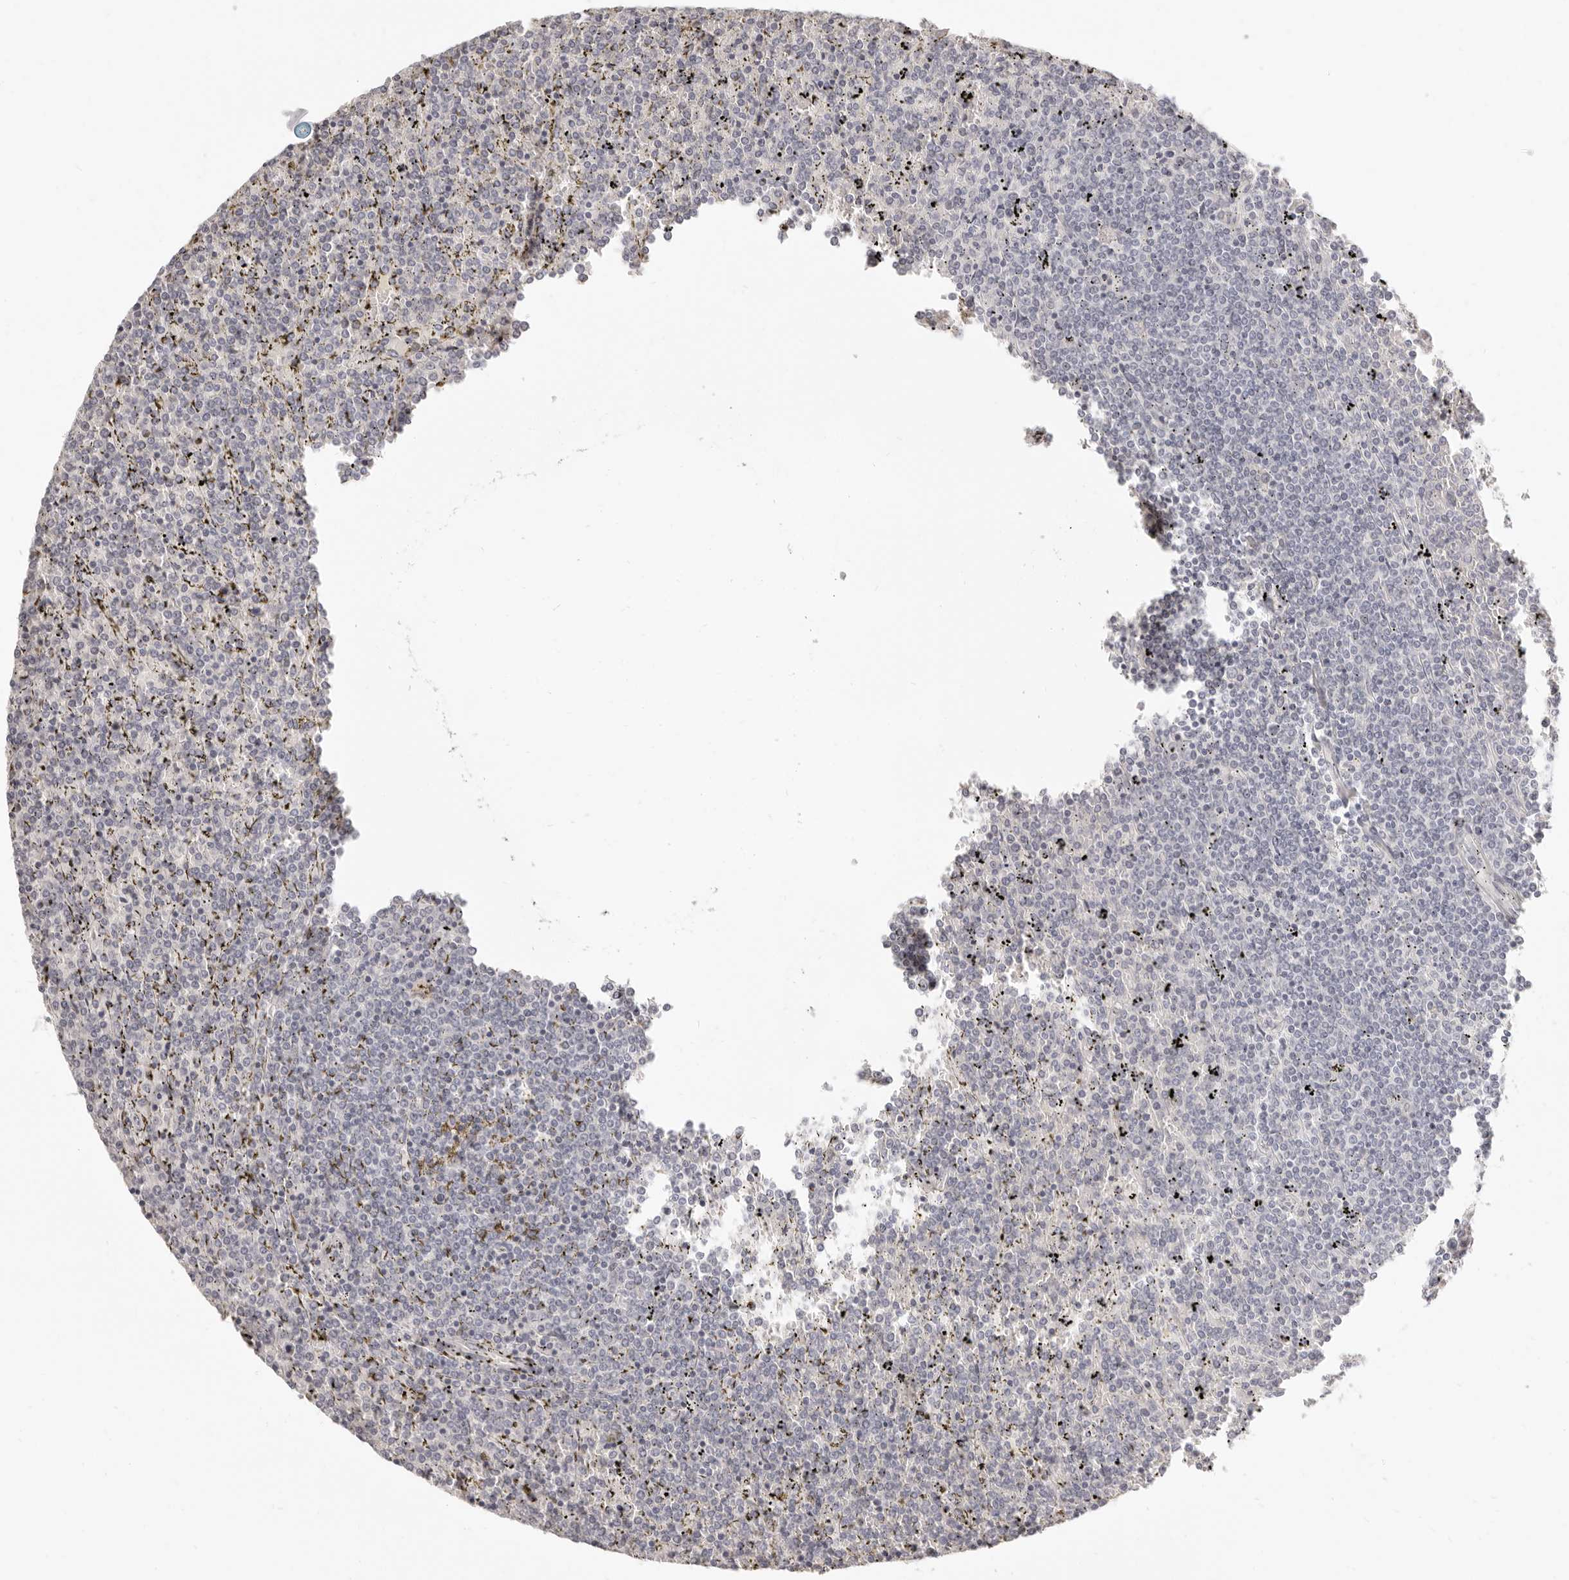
{"staining": {"intensity": "negative", "quantity": "none", "location": "none"}, "tissue": "lymphoma", "cell_type": "Tumor cells", "image_type": "cancer", "snomed": [{"axis": "morphology", "description": "Malignant lymphoma, non-Hodgkin's type, Low grade"}, {"axis": "topography", "description": "Spleen"}], "caption": "Image shows no significant protein expression in tumor cells of malignant lymphoma, non-Hodgkin's type (low-grade).", "gene": "FABP1", "patient": {"sex": "female", "age": 19}}